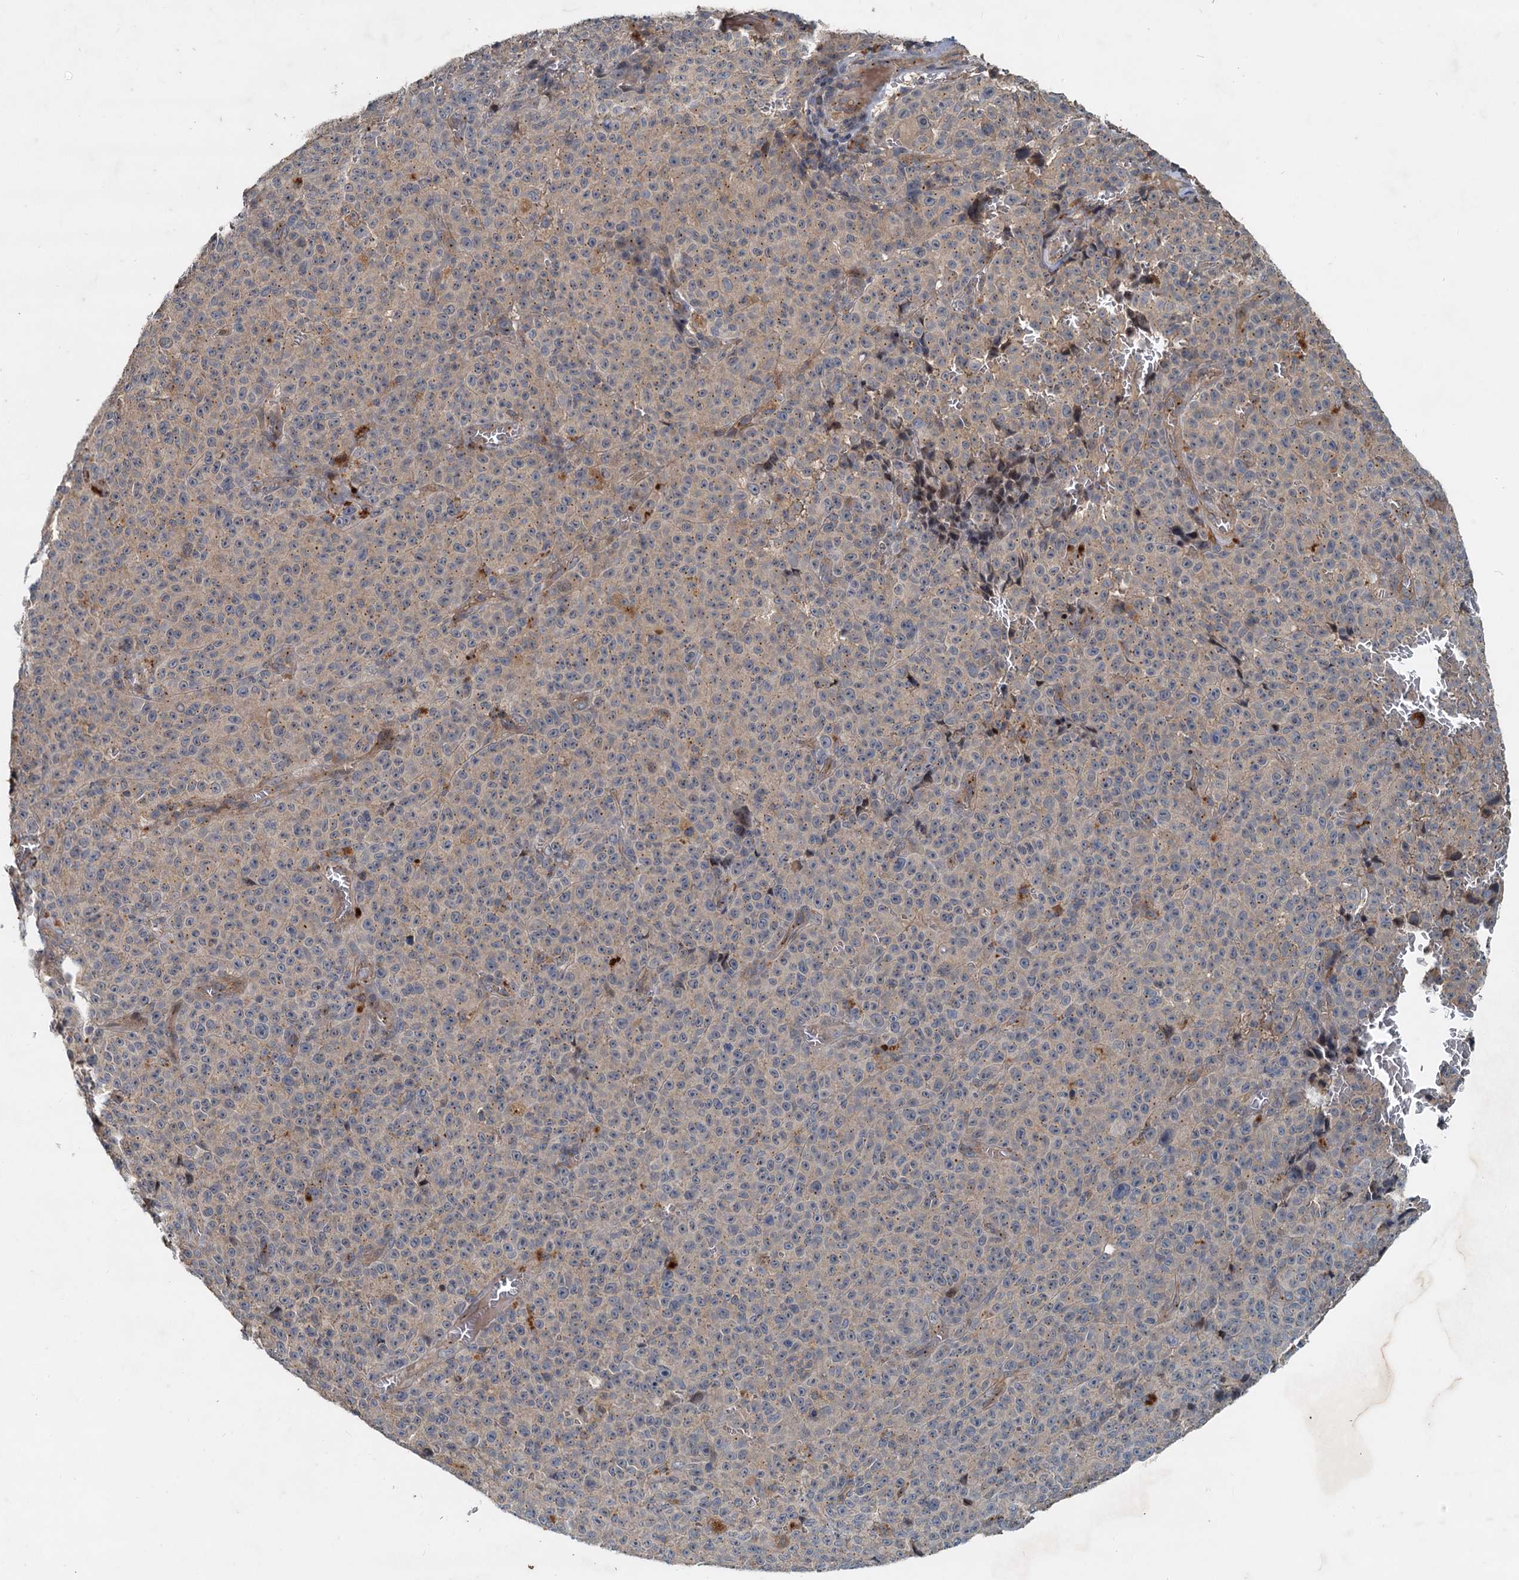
{"staining": {"intensity": "negative", "quantity": "none", "location": "none"}, "tissue": "melanoma", "cell_type": "Tumor cells", "image_type": "cancer", "snomed": [{"axis": "morphology", "description": "Malignant melanoma, NOS"}, {"axis": "topography", "description": "Skin"}], "caption": "Tumor cells show no significant positivity in malignant melanoma. The staining is performed using DAB (3,3'-diaminobenzidine) brown chromogen with nuclei counter-stained in using hematoxylin.", "gene": "CEP68", "patient": {"sex": "female", "age": 82}}